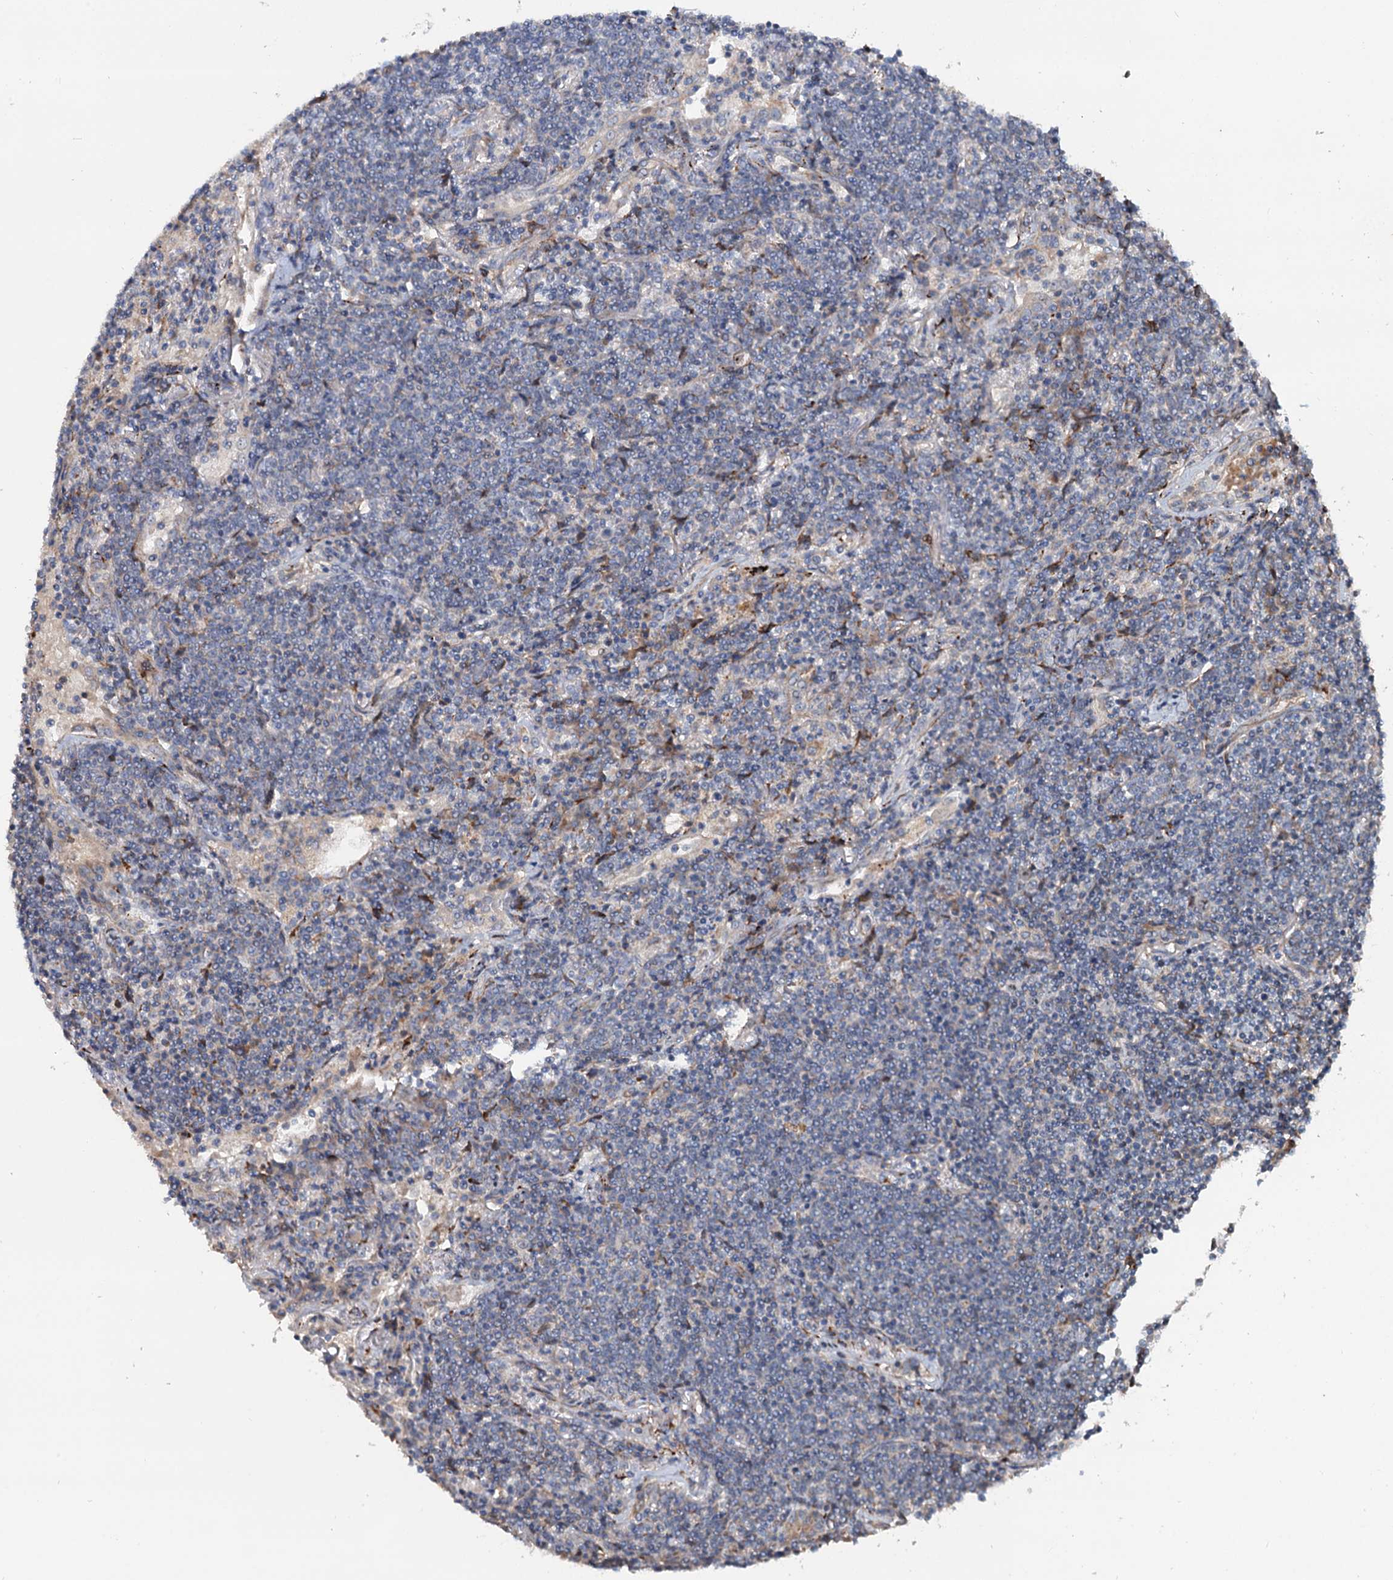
{"staining": {"intensity": "negative", "quantity": "none", "location": "none"}, "tissue": "lymphoma", "cell_type": "Tumor cells", "image_type": "cancer", "snomed": [{"axis": "morphology", "description": "Malignant lymphoma, non-Hodgkin's type, Low grade"}, {"axis": "topography", "description": "Lung"}], "caption": "A histopathology image of human lymphoma is negative for staining in tumor cells.", "gene": "PTDSS2", "patient": {"sex": "female", "age": 71}}